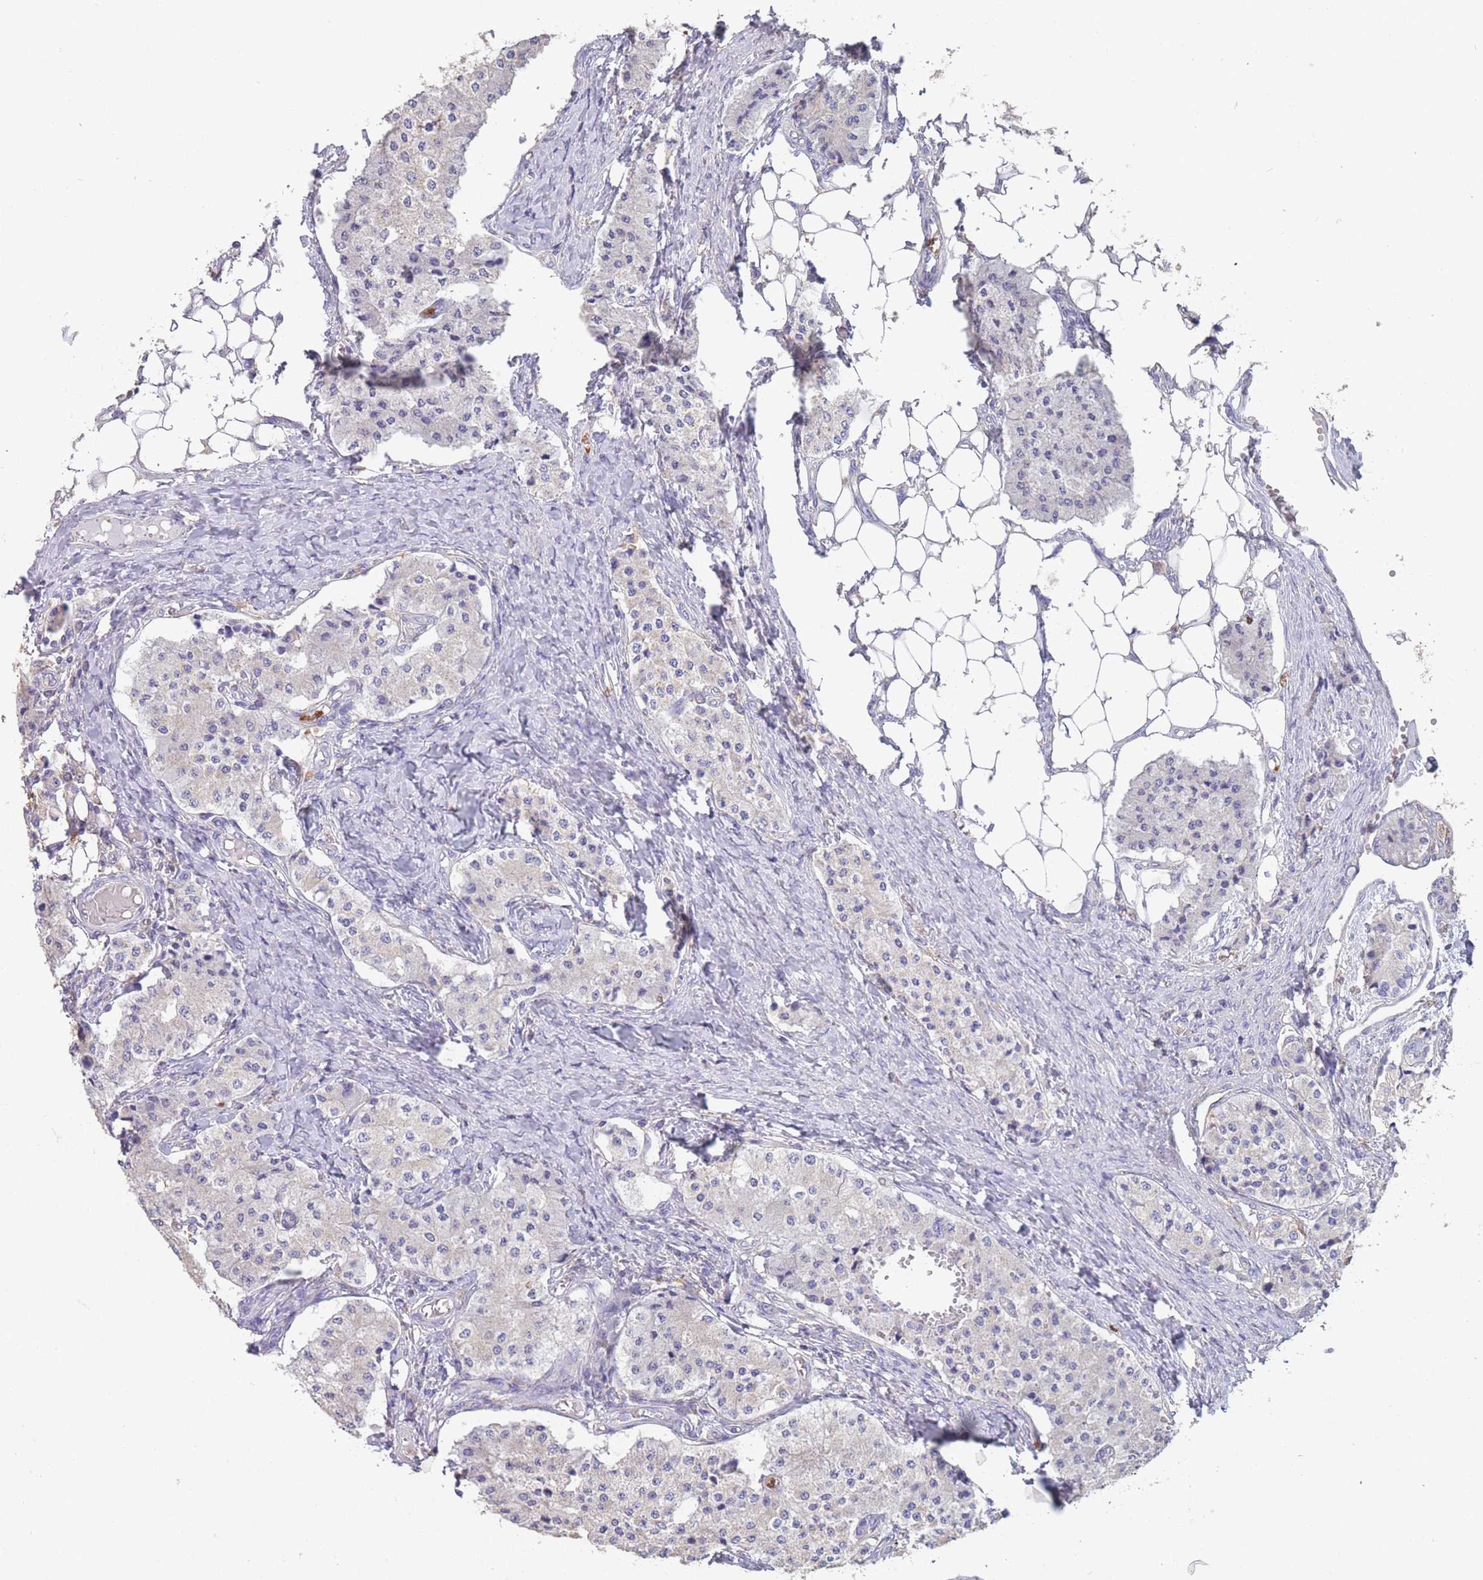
{"staining": {"intensity": "negative", "quantity": "none", "location": "none"}, "tissue": "carcinoid", "cell_type": "Tumor cells", "image_type": "cancer", "snomed": [{"axis": "morphology", "description": "Carcinoid, malignant, NOS"}, {"axis": "topography", "description": "Colon"}], "caption": "The immunohistochemistry image has no significant staining in tumor cells of carcinoid tissue.", "gene": "CLEC12A", "patient": {"sex": "female", "age": 52}}